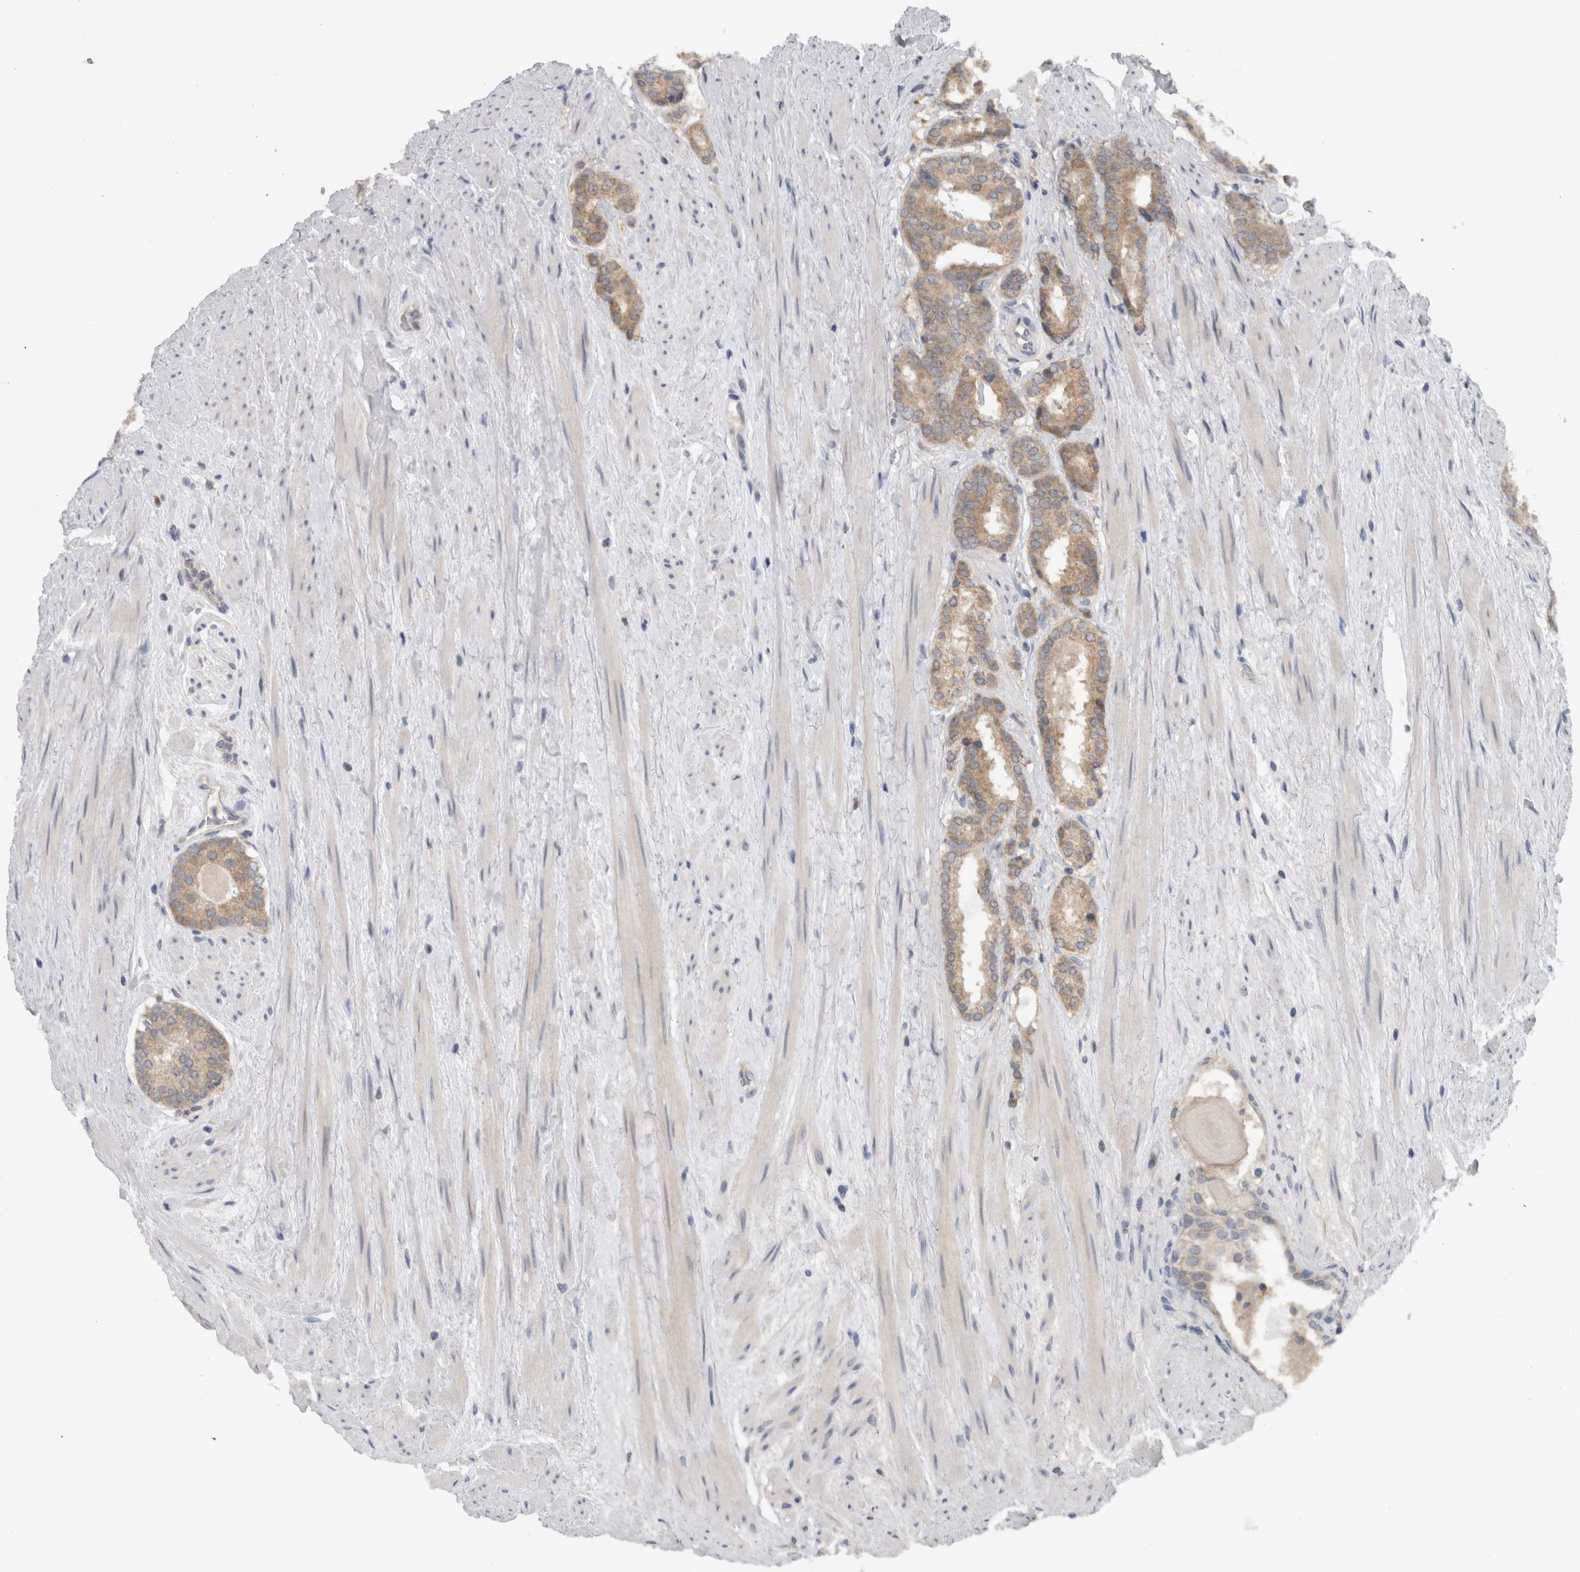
{"staining": {"intensity": "weak", "quantity": "25%-75%", "location": "cytoplasmic/membranous"}, "tissue": "prostate cancer", "cell_type": "Tumor cells", "image_type": "cancer", "snomed": [{"axis": "morphology", "description": "Adenocarcinoma, Low grade"}, {"axis": "topography", "description": "Prostate"}], "caption": "Weak cytoplasmic/membranous expression for a protein is seen in about 25%-75% of tumor cells of prostate low-grade adenocarcinoma using IHC.", "gene": "PDCD2", "patient": {"sex": "male", "age": 69}}